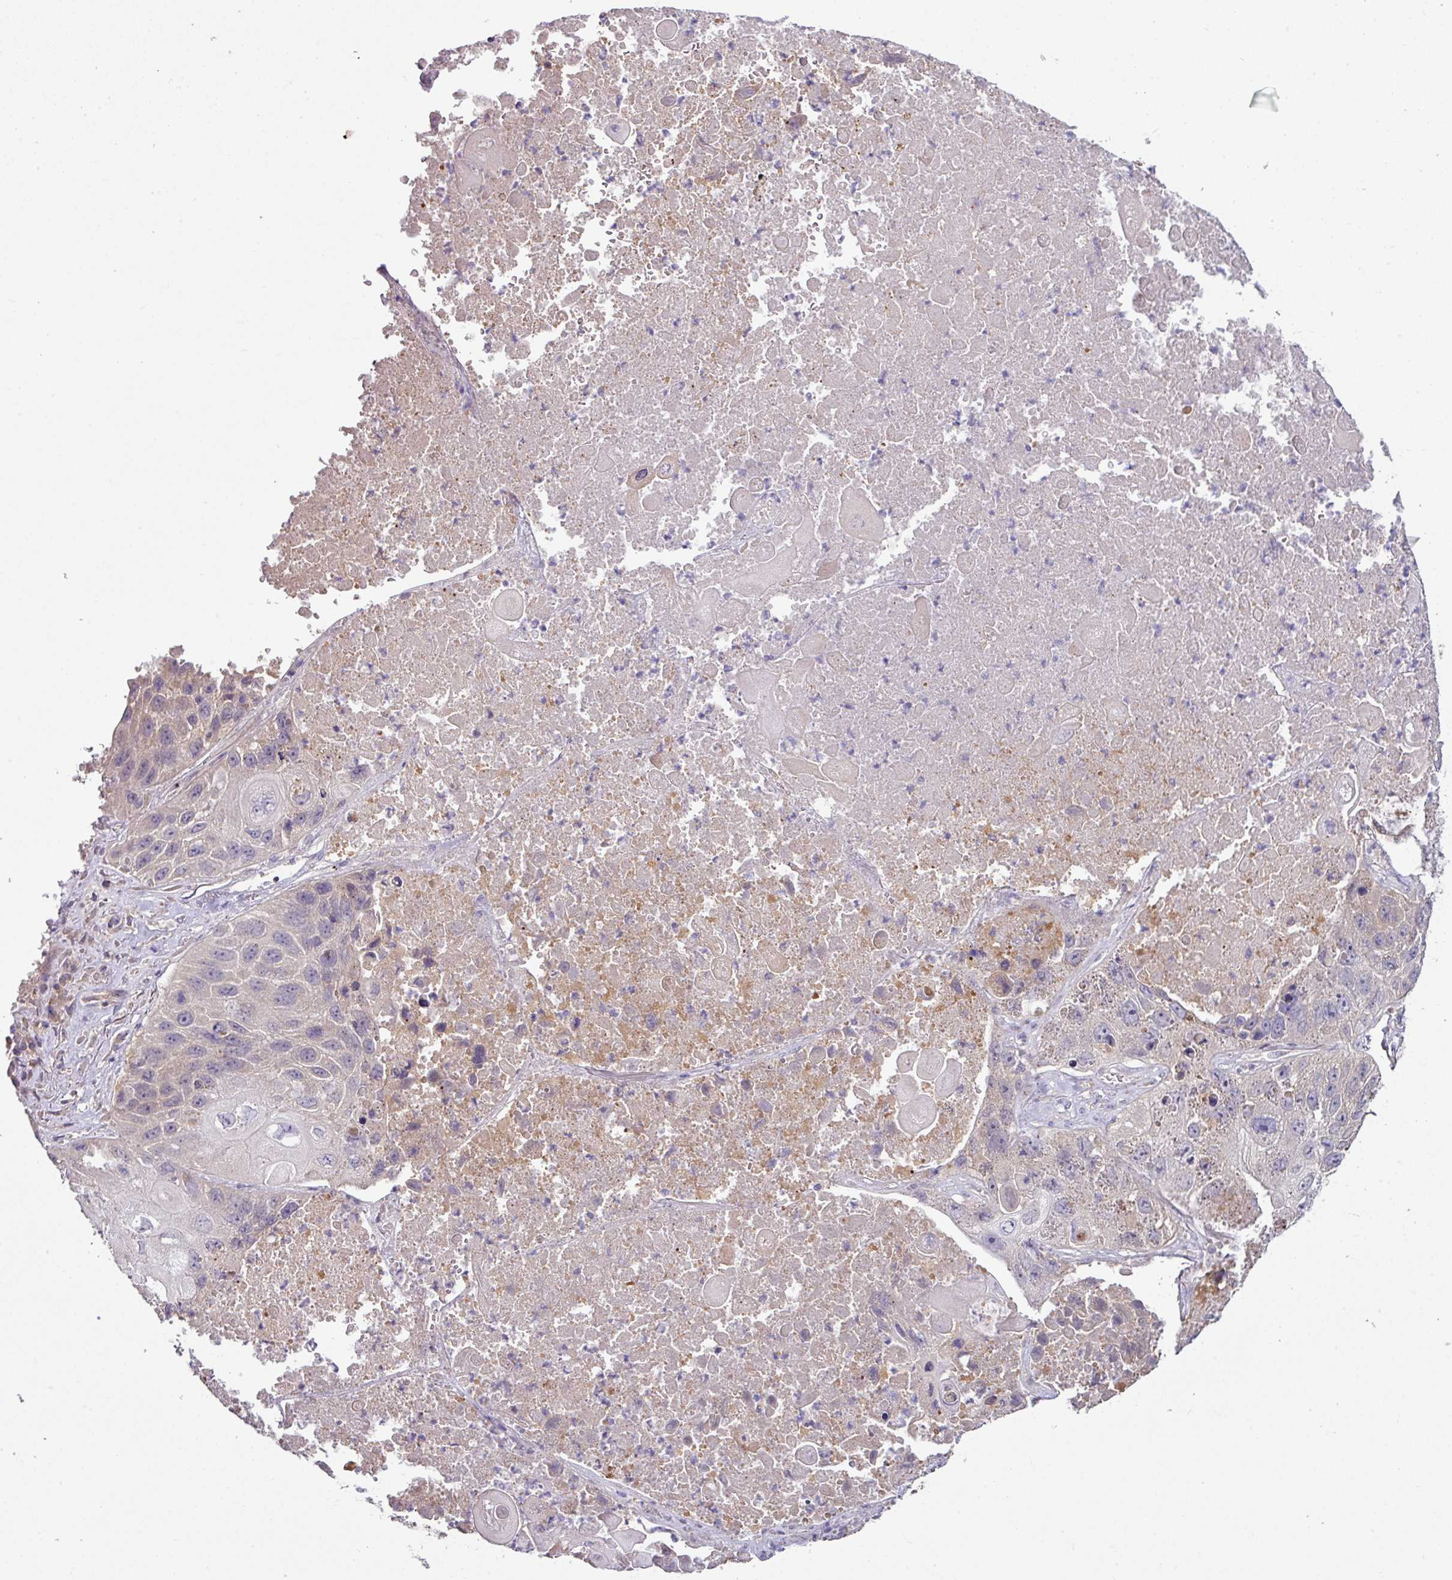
{"staining": {"intensity": "negative", "quantity": "none", "location": "none"}, "tissue": "lung cancer", "cell_type": "Tumor cells", "image_type": "cancer", "snomed": [{"axis": "morphology", "description": "Squamous cell carcinoma, NOS"}, {"axis": "topography", "description": "Lung"}], "caption": "Immunohistochemistry image of neoplastic tissue: lung cancer (squamous cell carcinoma) stained with DAB displays no significant protein positivity in tumor cells.", "gene": "SLAMF6", "patient": {"sex": "male", "age": 61}}